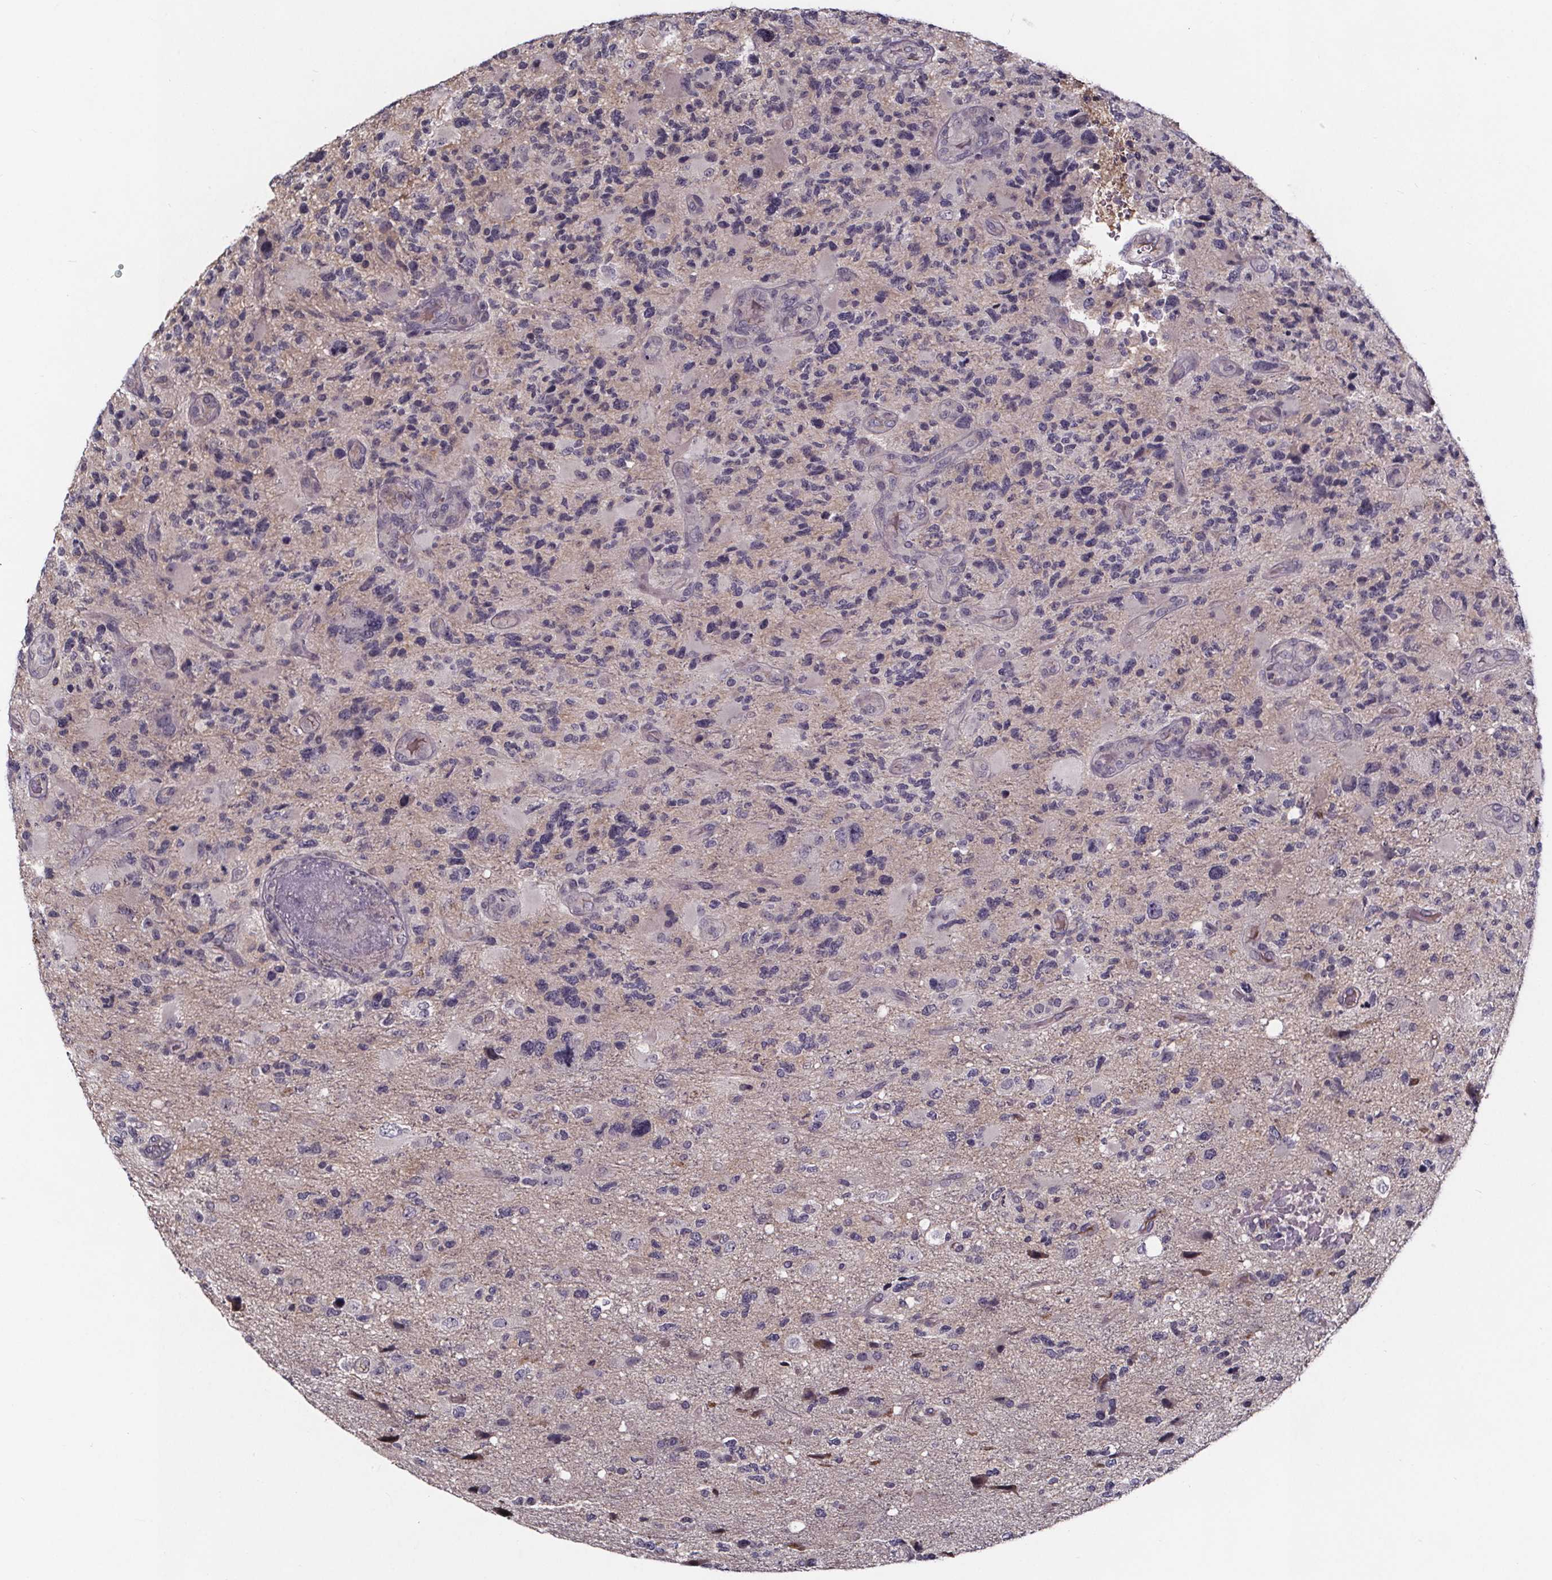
{"staining": {"intensity": "negative", "quantity": "none", "location": "none"}, "tissue": "glioma", "cell_type": "Tumor cells", "image_type": "cancer", "snomed": [{"axis": "morphology", "description": "Glioma, malignant, High grade"}, {"axis": "topography", "description": "Brain"}], "caption": "This is a image of immunohistochemistry staining of glioma, which shows no expression in tumor cells.", "gene": "NPHP4", "patient": {"sex": "female", "age": 71}}